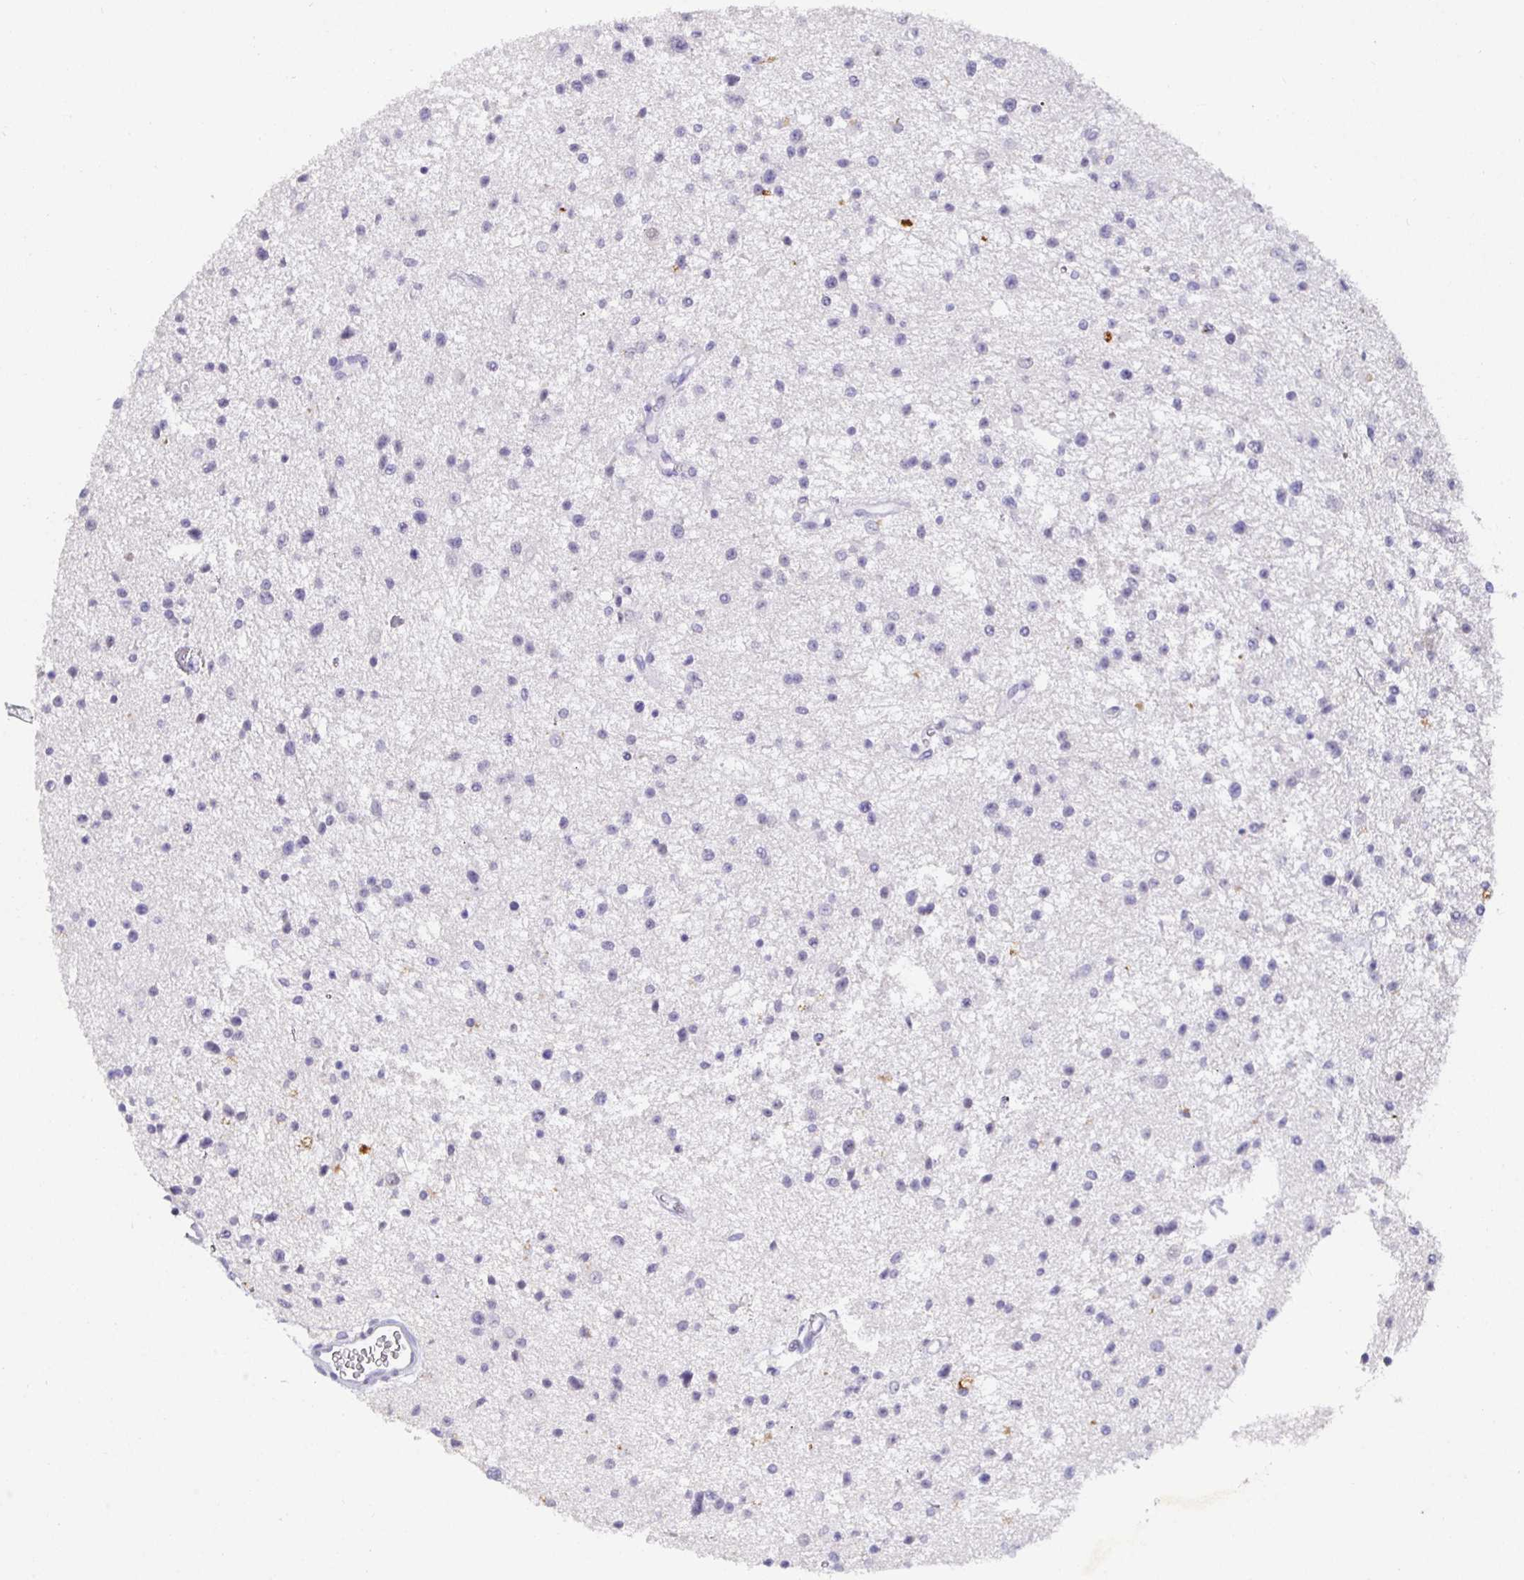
{"staining": {"intensity": "negative", "quantity": "none", "location": "none"}, "tissue": "glioma", "cell_type": "Tumor cells", "image_type": "cancer", "snomed": [{"axis": "morphology", "description": "Glioma, malignant, Low grade"}, {"axis": "topography", "description": "Brain"}], "caption": "Immunohistochemical staining of glioma shows no significant positivity in tumor cells. Nuclei are stained in blue.", "gene": "SATB1", "patient": {"sex": "male", "age": 43}}